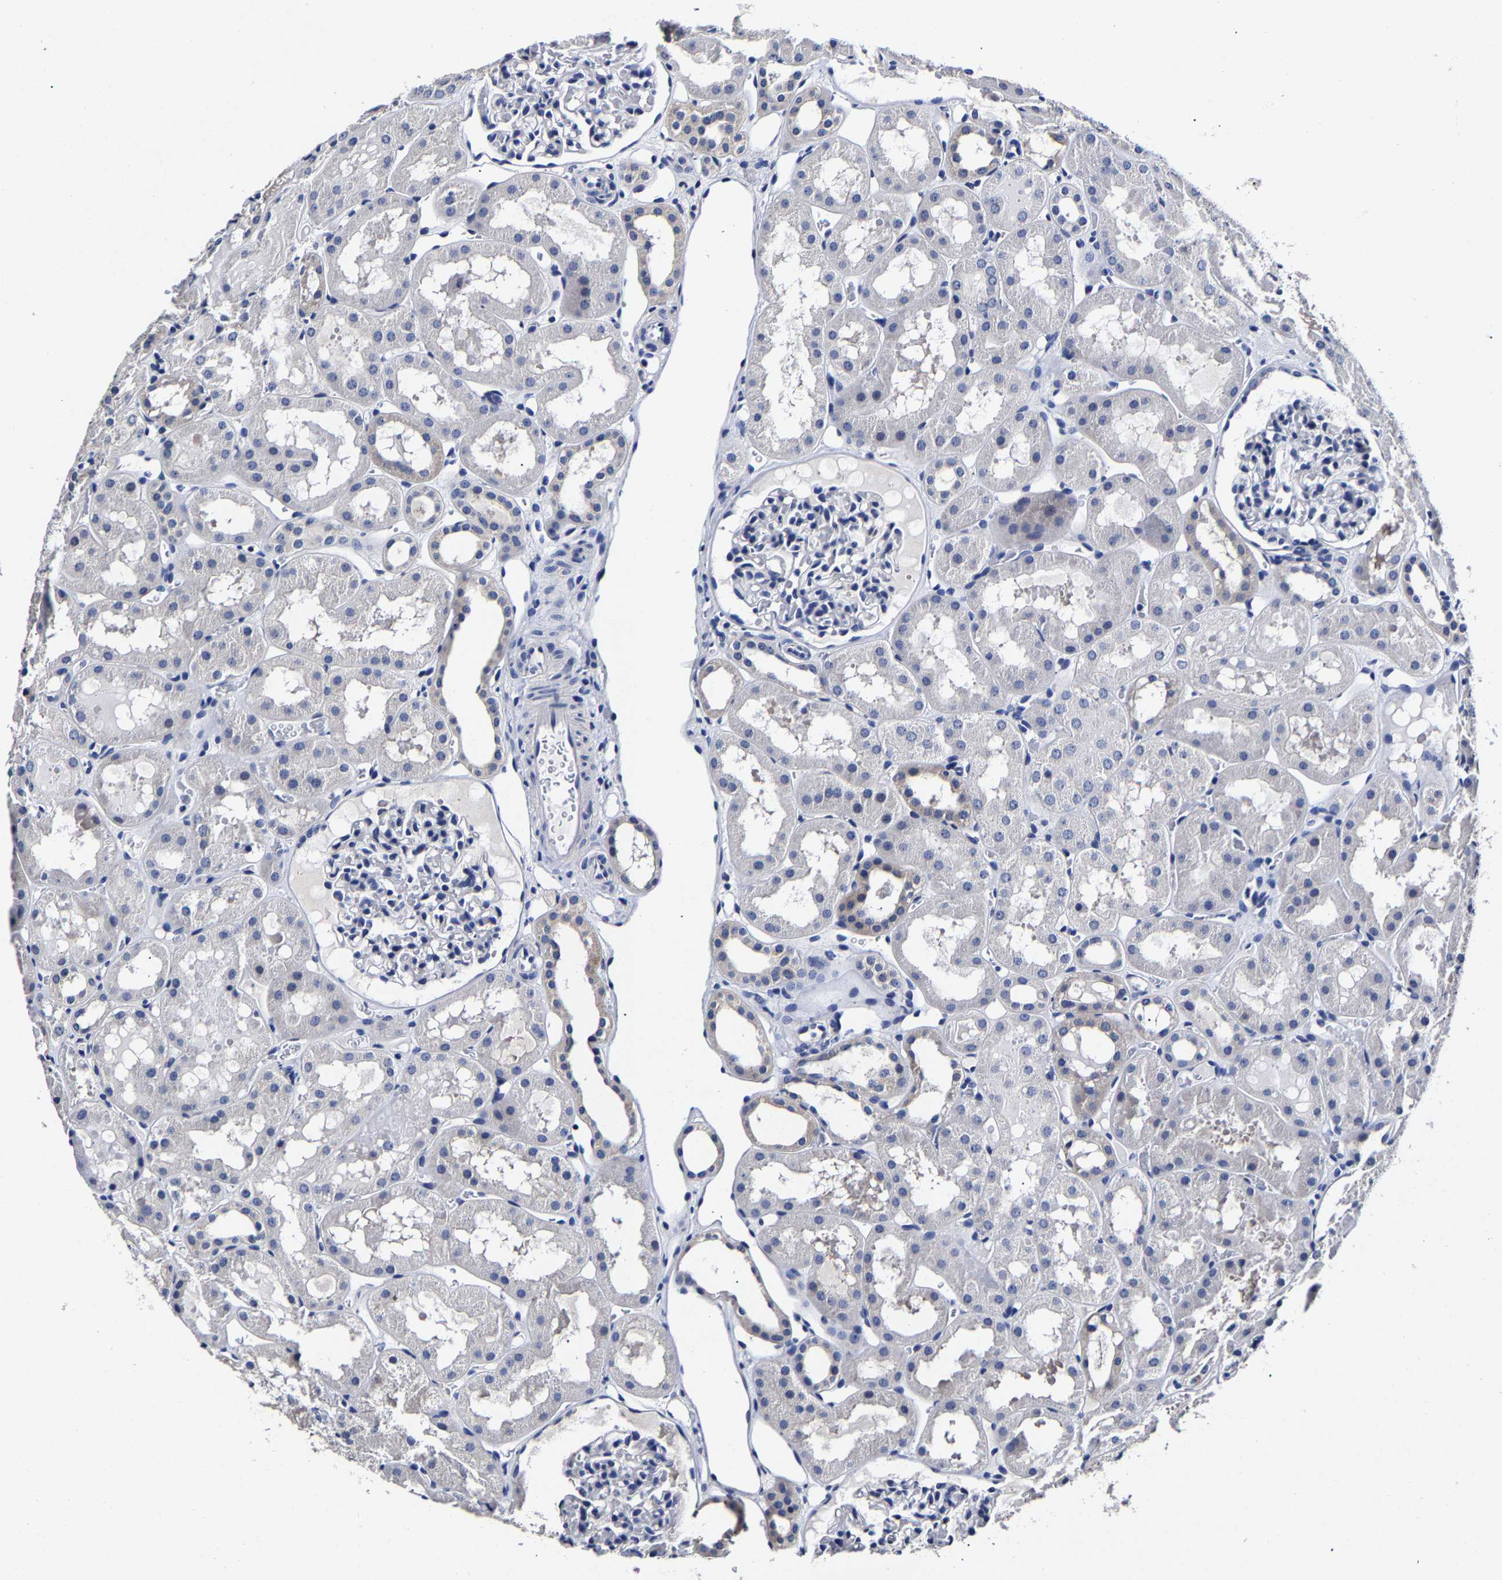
{"staining": {"intensity": "negative", "quantity": "none", "location": "none"}, "tissue": "kidney", "cell_type": "Cells in glomeruli", "image_type": "normal", "snomed": [{"axis": "morphology", "description": "Normal tissue, NOS"}, {"axis": "topography", "description": "Kidney"}, {"axis": "topography", "description": "Urinary bladder"}], "caption": "Unremarkable kidney was stained to show a protein in brown. There is no significant staining in cells in glomeruli. (DAB immunohistochemistry with hematoxylin counter stain).", "gene": "AKAP4", "patient": {"sex": "male", "age": 16}}